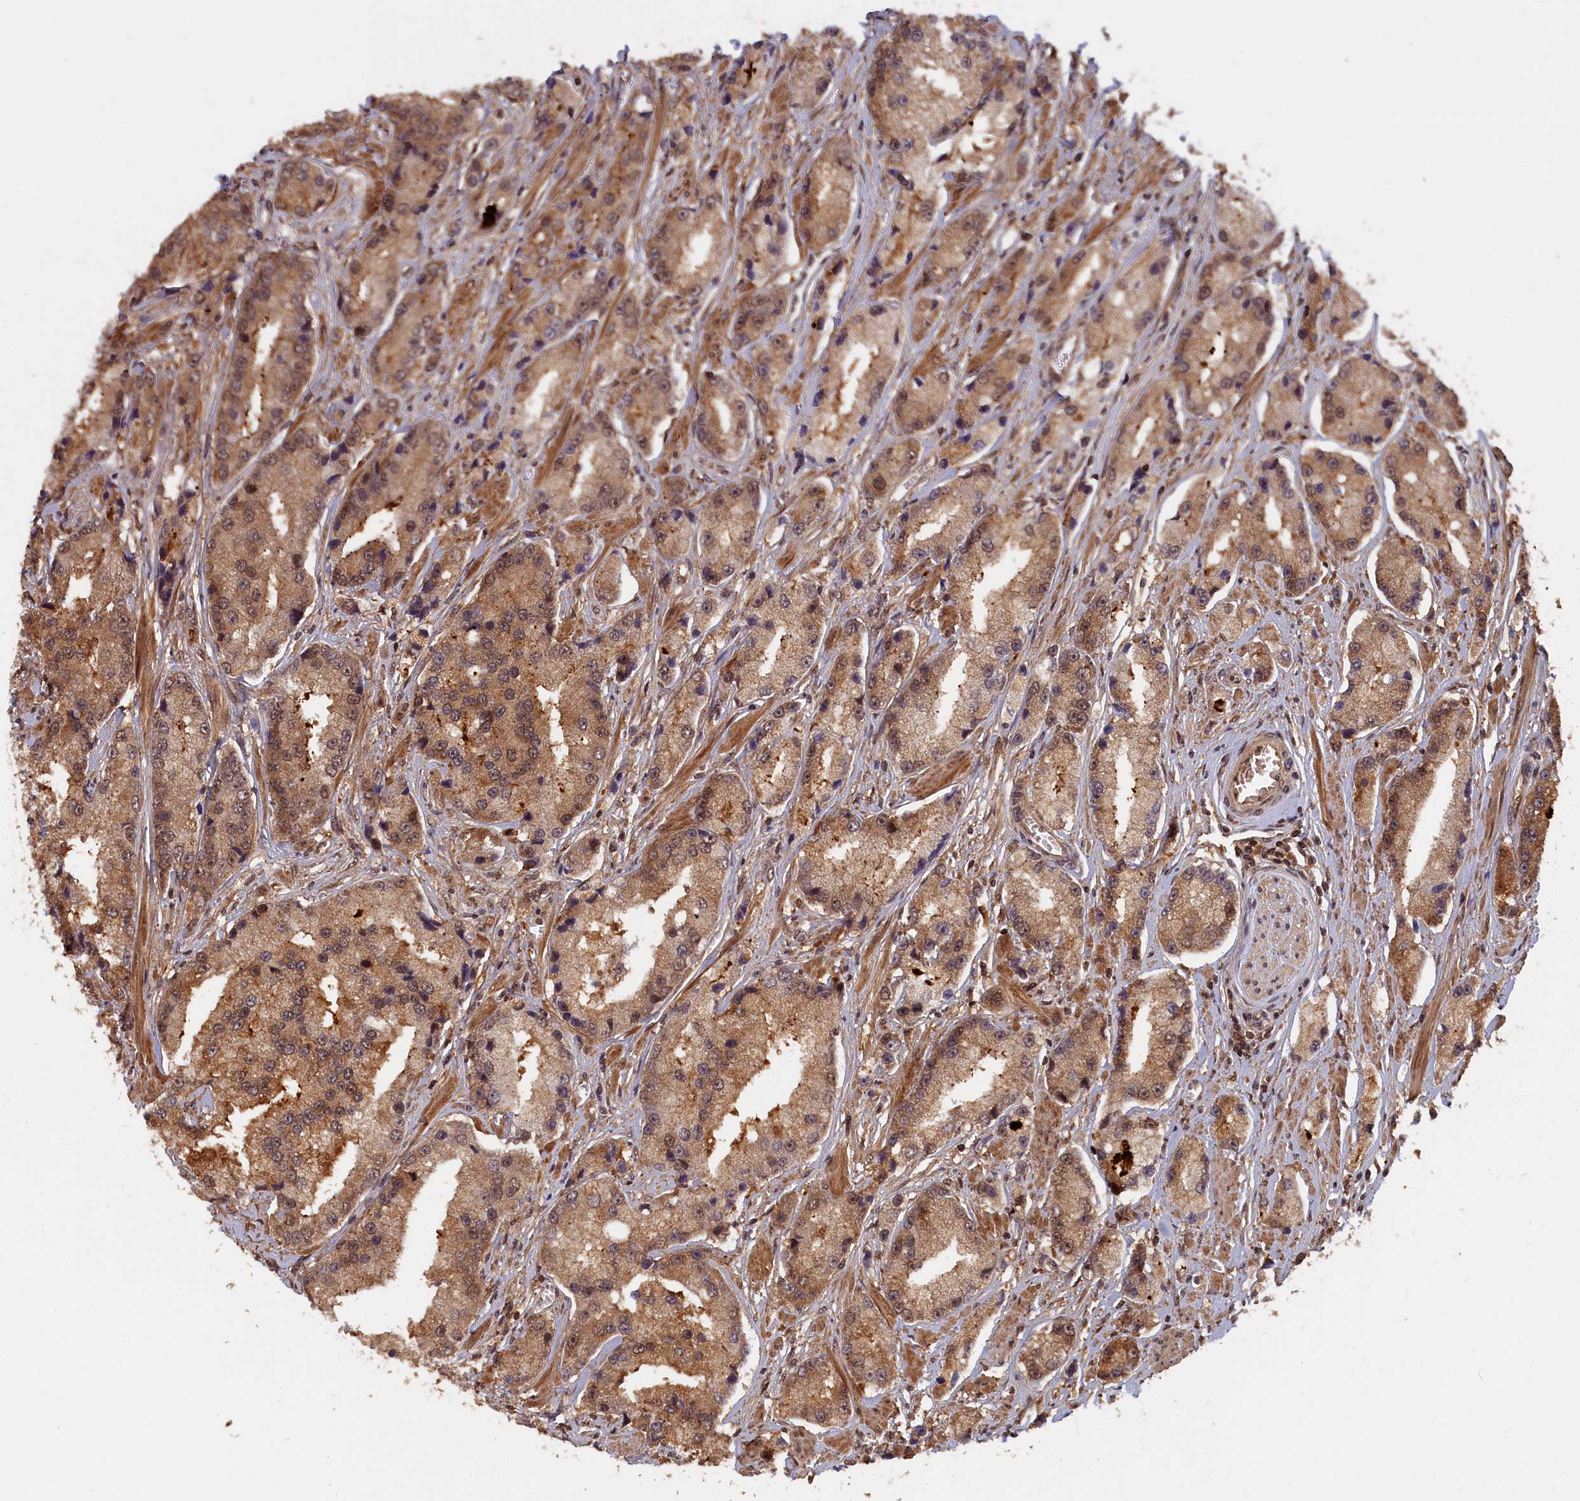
{"staining": {"intensity": "moderate", "quantity": ">75%", "location": "cytoplasmic/membranous,nuclear"}, "tissue": "prostate cancer", "cell_type": "Tumor cells", "image_type": "cancer", "snomed": [{"axis": "morphology", "description": "Adenocarcinoma, High grade"}, {"axis": "topography", "description": "Prostate"}], "caption": "Immunohistochemistry (IHC) photomicrograph of human prostate cancer stained for a protein (brown), which reveals medium levels of moderate cytoplasmic/membranous and nuclear staining in about >75% of tumor cells.", "gene": "HIF3A", "patient": {"sex": "male", "age": 74}}